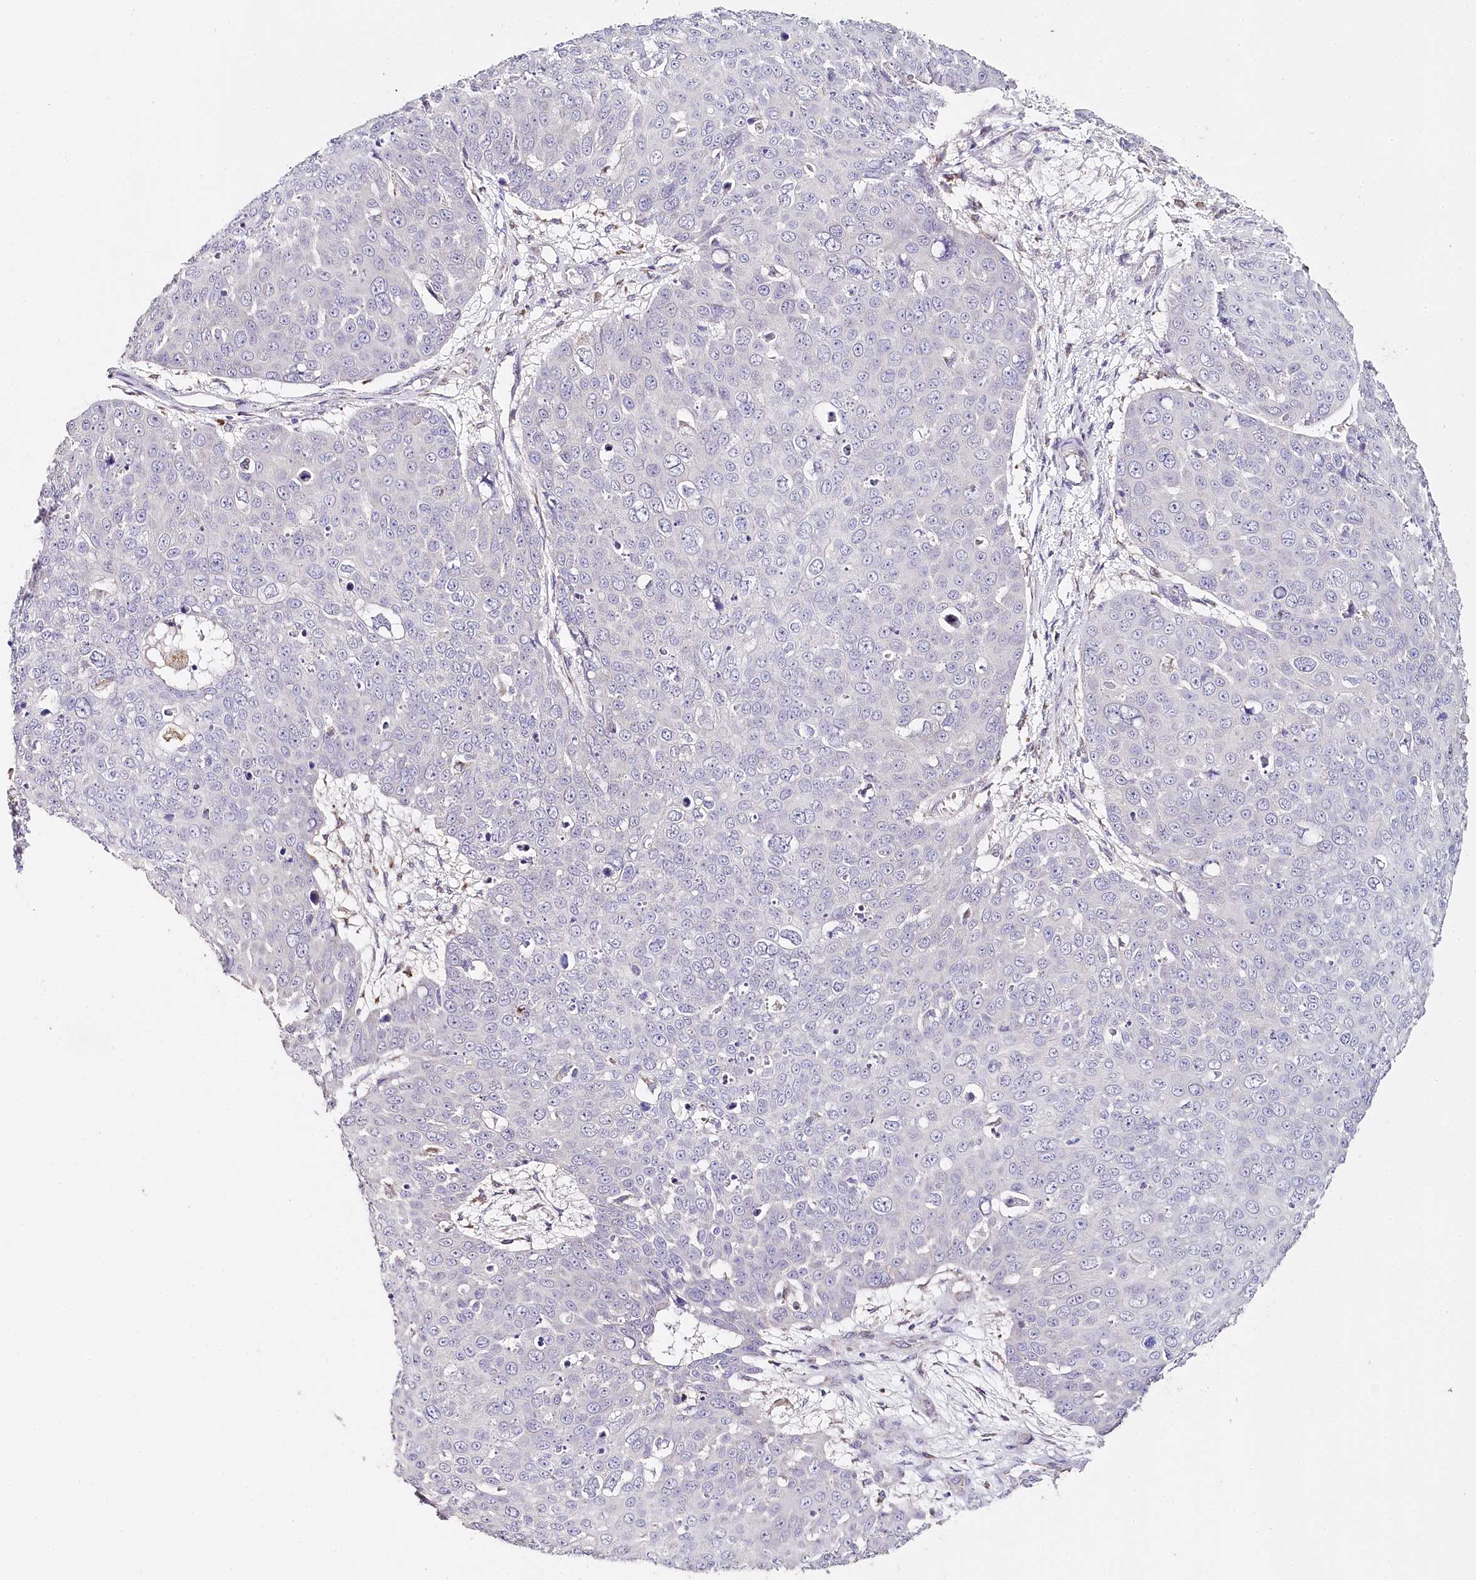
{"staining": {"intensity": "negative", "quantity": "none", "location": "none"}, "tissue": "skin cancer", "cell_type": "Tumor cells", "image_type": "cancer", "snomed": [{"axis": "morphology", "description": "Squamous cell carcinoma, NOS"}, {"axis": "topography", "description": "Skin"}], "caption": "DAB immunohistochemical staining of human skin cancer reveals no significant expression in tumor cells.", "gene": "MMP25", "patient": {"sex": "male", "age": 71}}